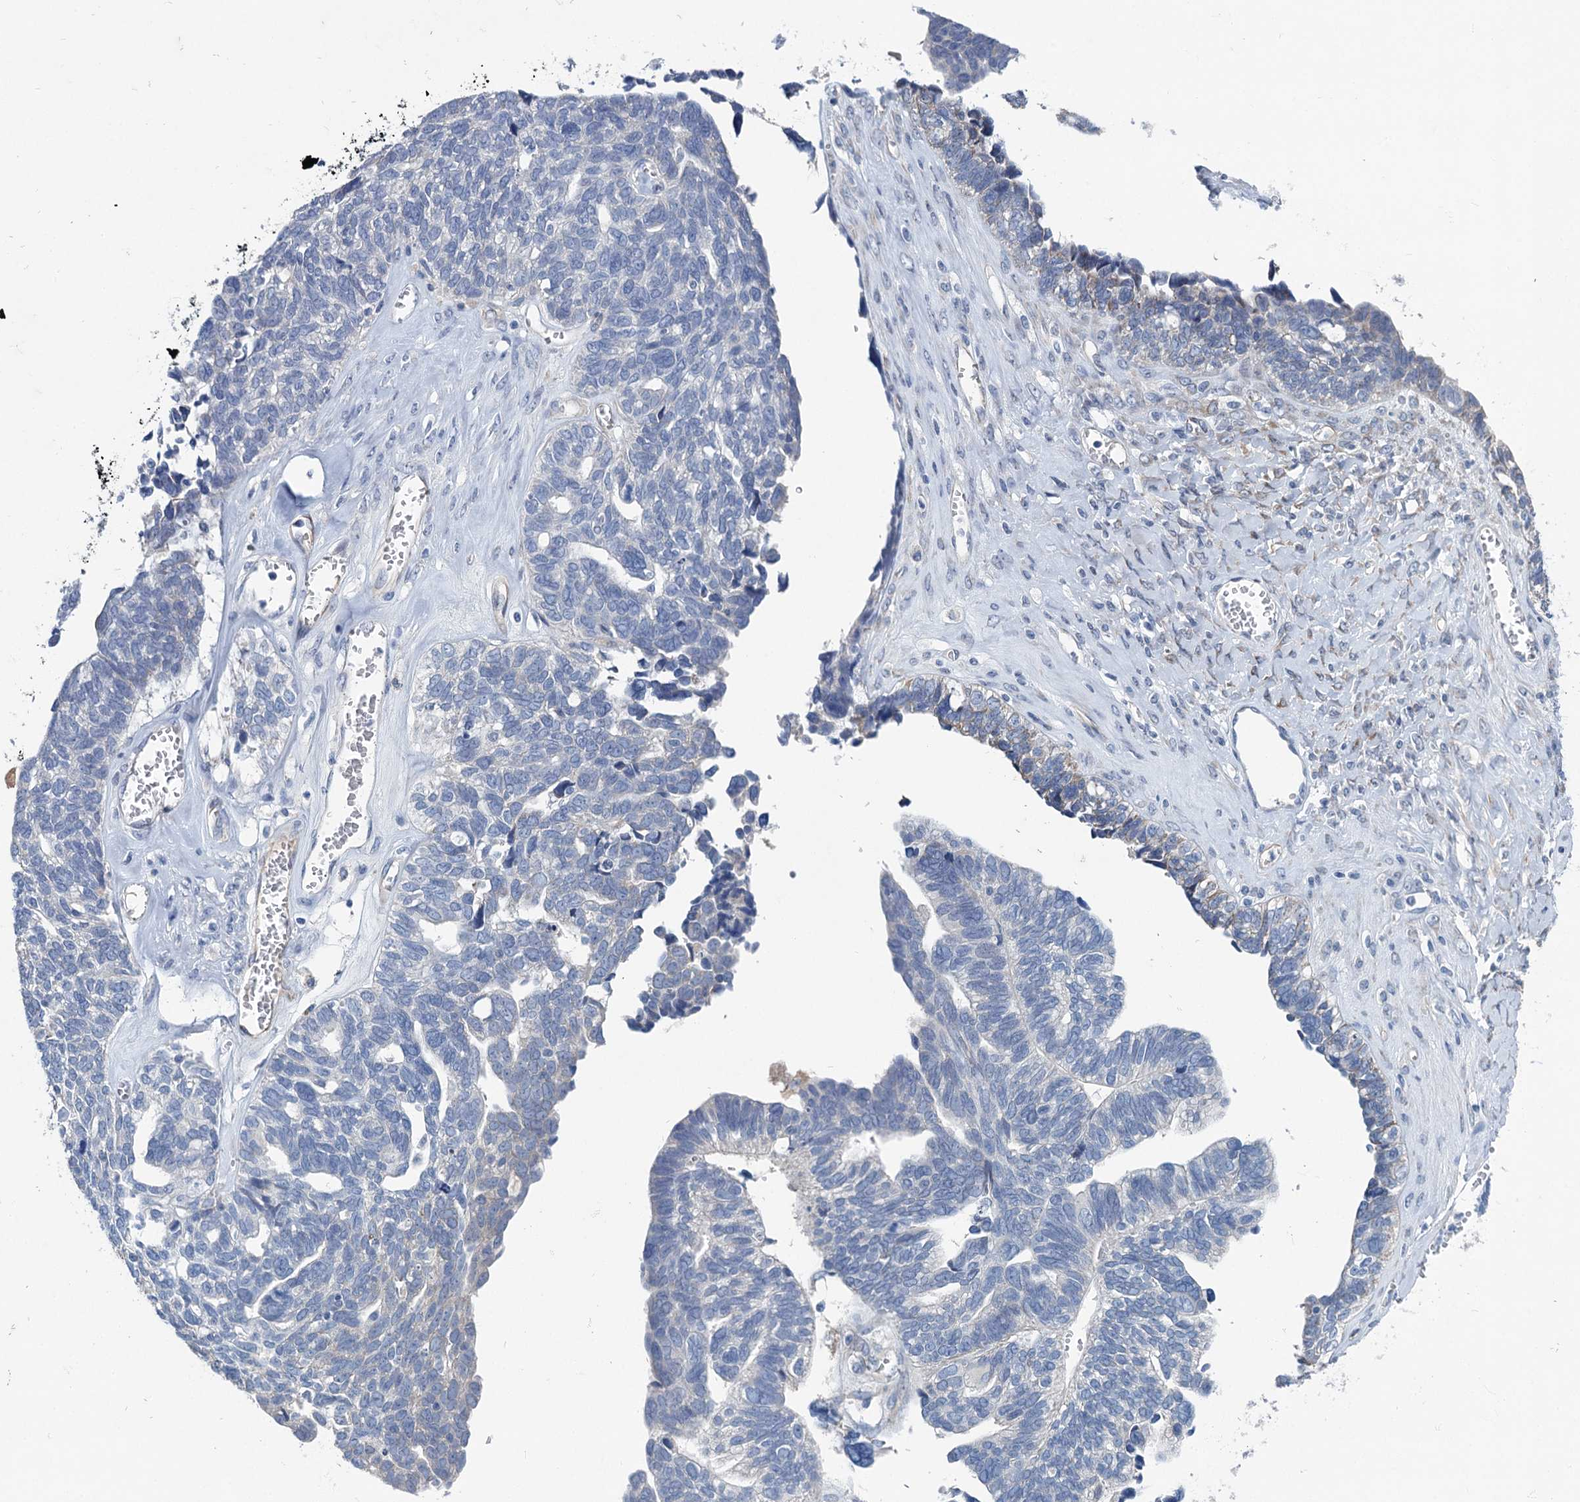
{"staining": {"intensity": "moderate", "quantity": "25%-75%", "location": "cytoplasmic/membranous"}, "tissue": "ovarian cancer", "cell_type": "Tumor cells", "image_type": "cancer", "snomed": [{"axis": "morphology", "description": "Cystadenocarcinoma, serous, NOS"}, {"axis": "topography", "description": "Ovary"}], "caption": "Tumor cells exhibit medium levels of moderate cytoplasmic/membranous positivity in about 25%-75% of cells in human ovarian cancer (serous cystadenocarcinoma). The staining is performed using DAB (3,3'-diaminobenzidine) brown chromogen to label protein expression. The nuclei are counter-stained blue using hematoxylin.", "gene": "CHDH", "patient": {"sex": "female", "age": 79}}